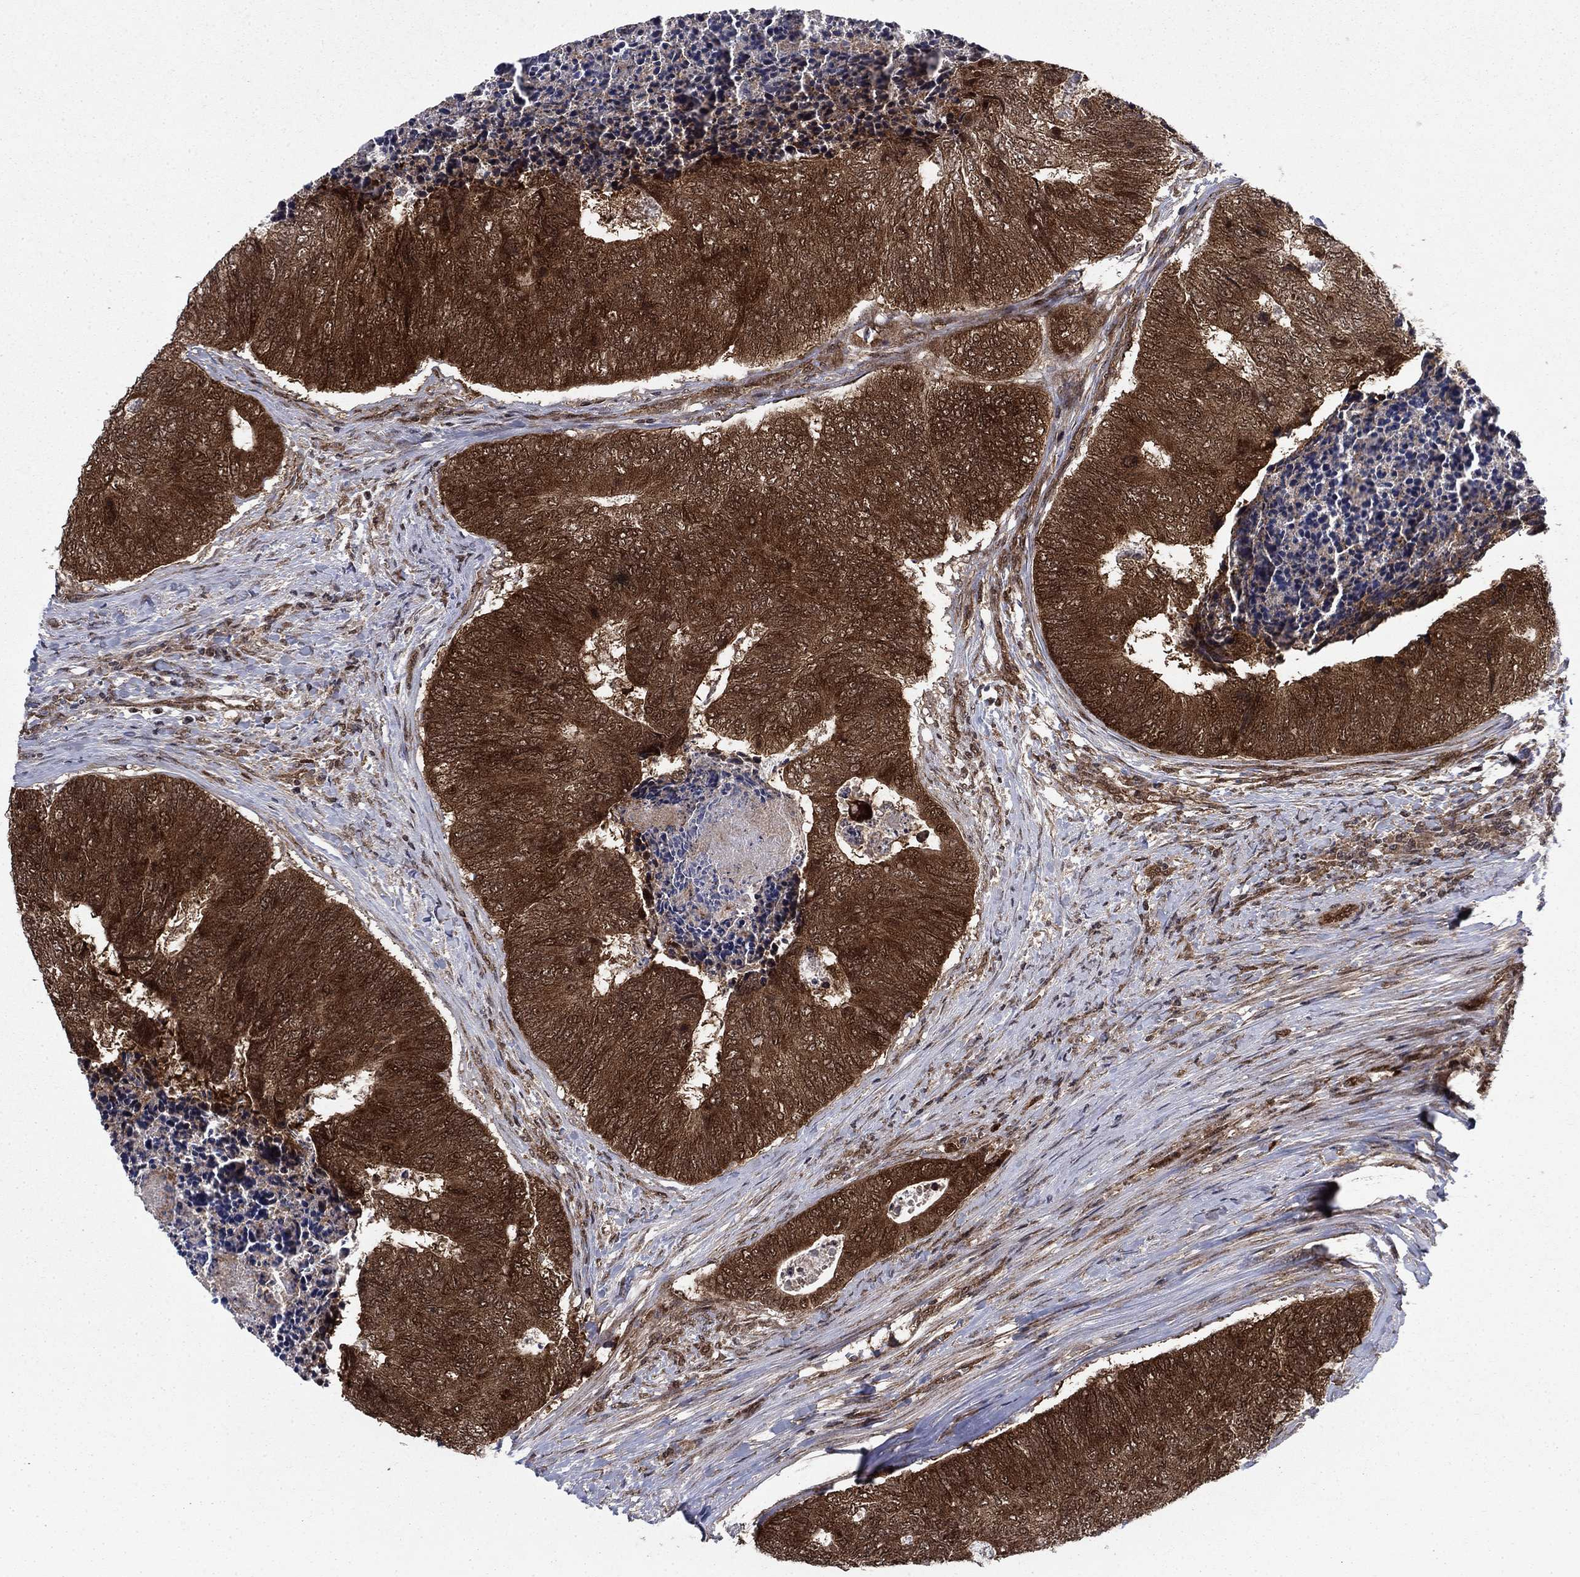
{"staining": {"intensity": "strong", "quantity": ">75%", "location": "cytoplasmic/membranous"}, "tissue": "colorectal cancer", "cell_type": "Tumor cells", "image_type": "cancer", "snomed": [{"axis": "morphology", "description": "Adenocarcinoma, NOS"}, {"axis": "topography", "description": "Colon"}], "caption": "This micrograph demonstrates immunohistochemistry staining of colorectal cancer (adenocarcinoma), with high strong cytoplasmic/membranous expression in approximately >75% of tumor cells.", "gene": "DNAJA1", "patient": {"sex": "female", "age": 67}}